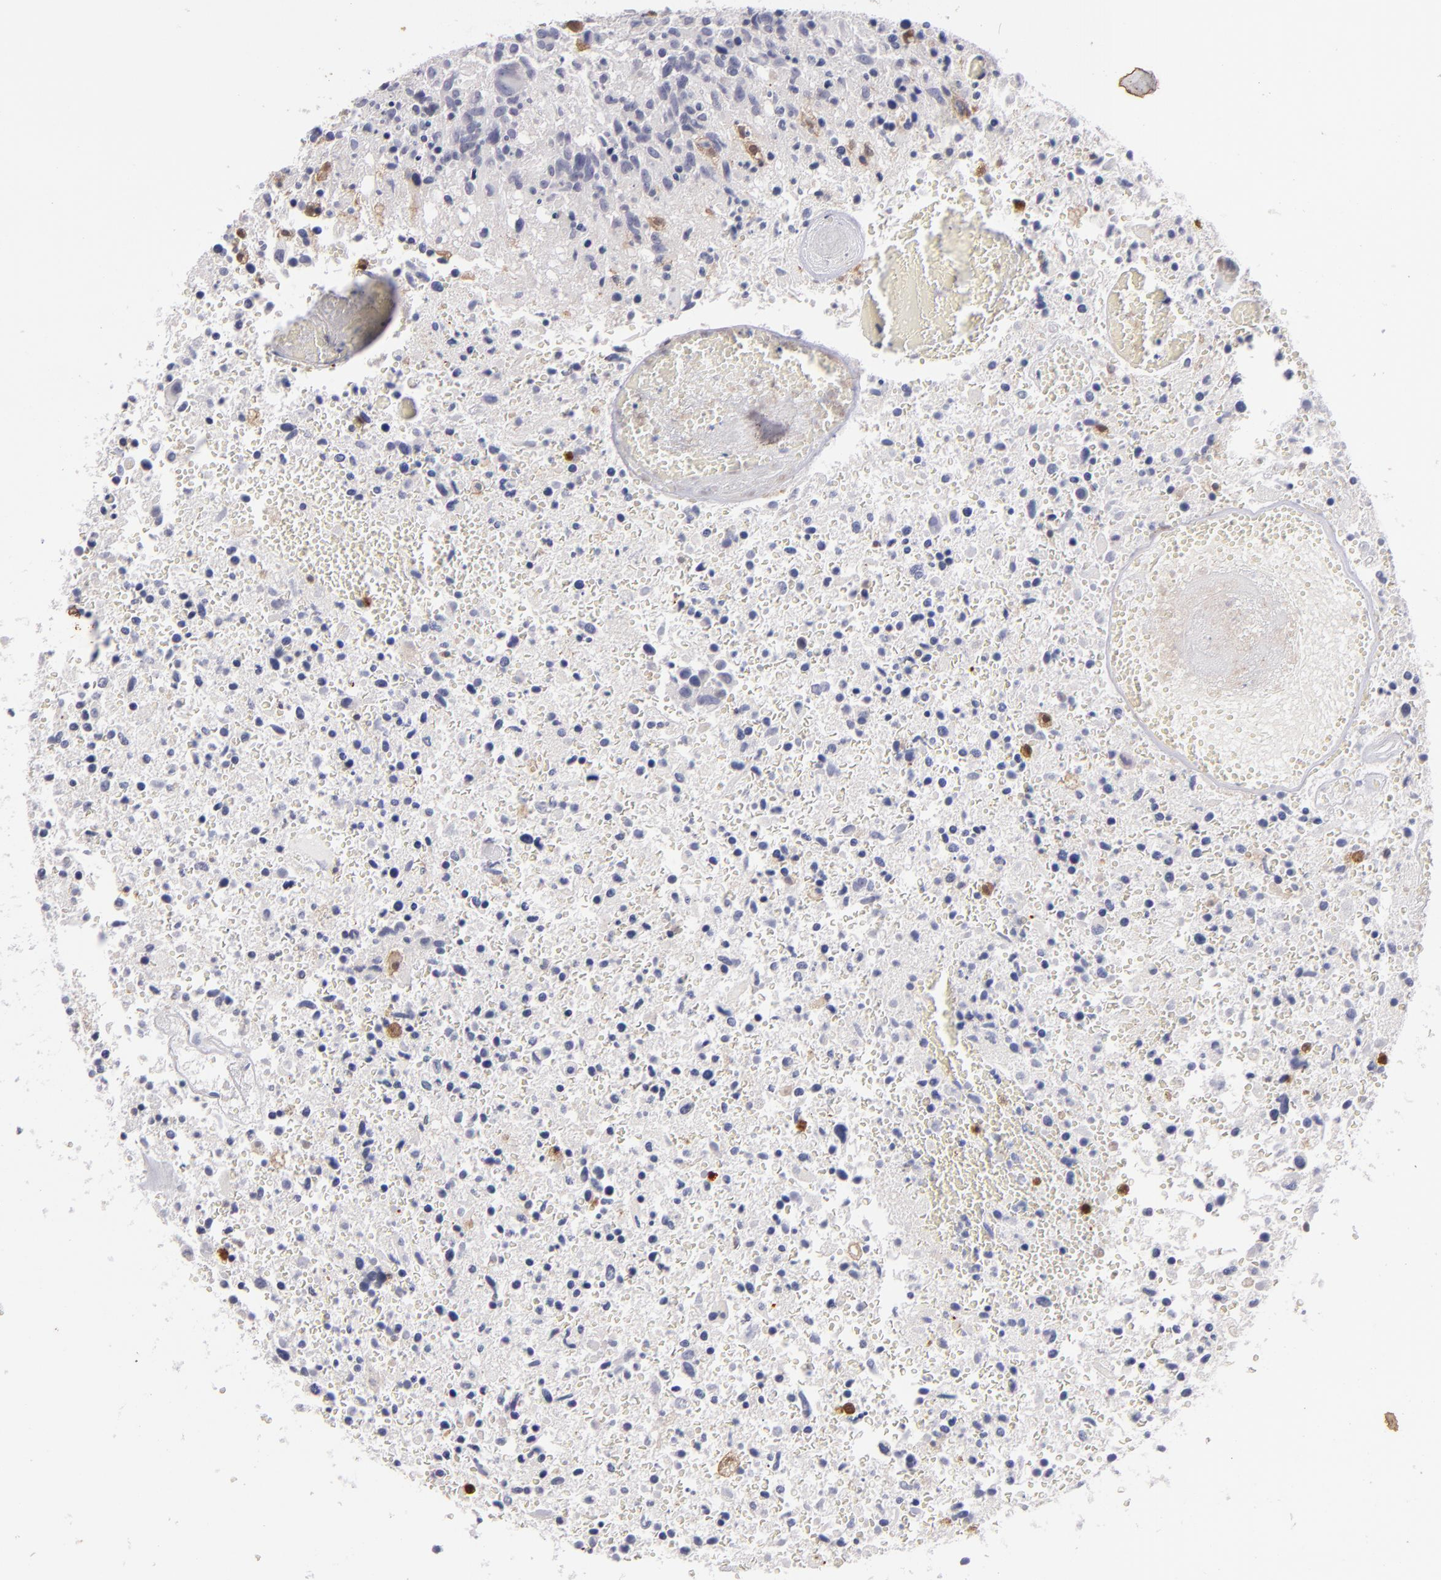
{"staining": {"intensity": "negative", "quantity": "none", "location": "none"}, "tissue": "glioma", "cell_type": "Tumor cells", "image_type": "cancer", "snomed": [{"axis": "morphology", "description": "Glioma, malignant, High grade"}, {"axis": "topography", "description": "Brain"}], "caption": "High magnification brightfield microscopy of malignant high-grade glioma stained with DAB (3,3'-diaminobenzidine) (brown) and counterstained with hematoxylin (blue): tumor cells show no significant positivity.", "gene": "PRKCD", "patient": {"sex": "male", "age": 72}}